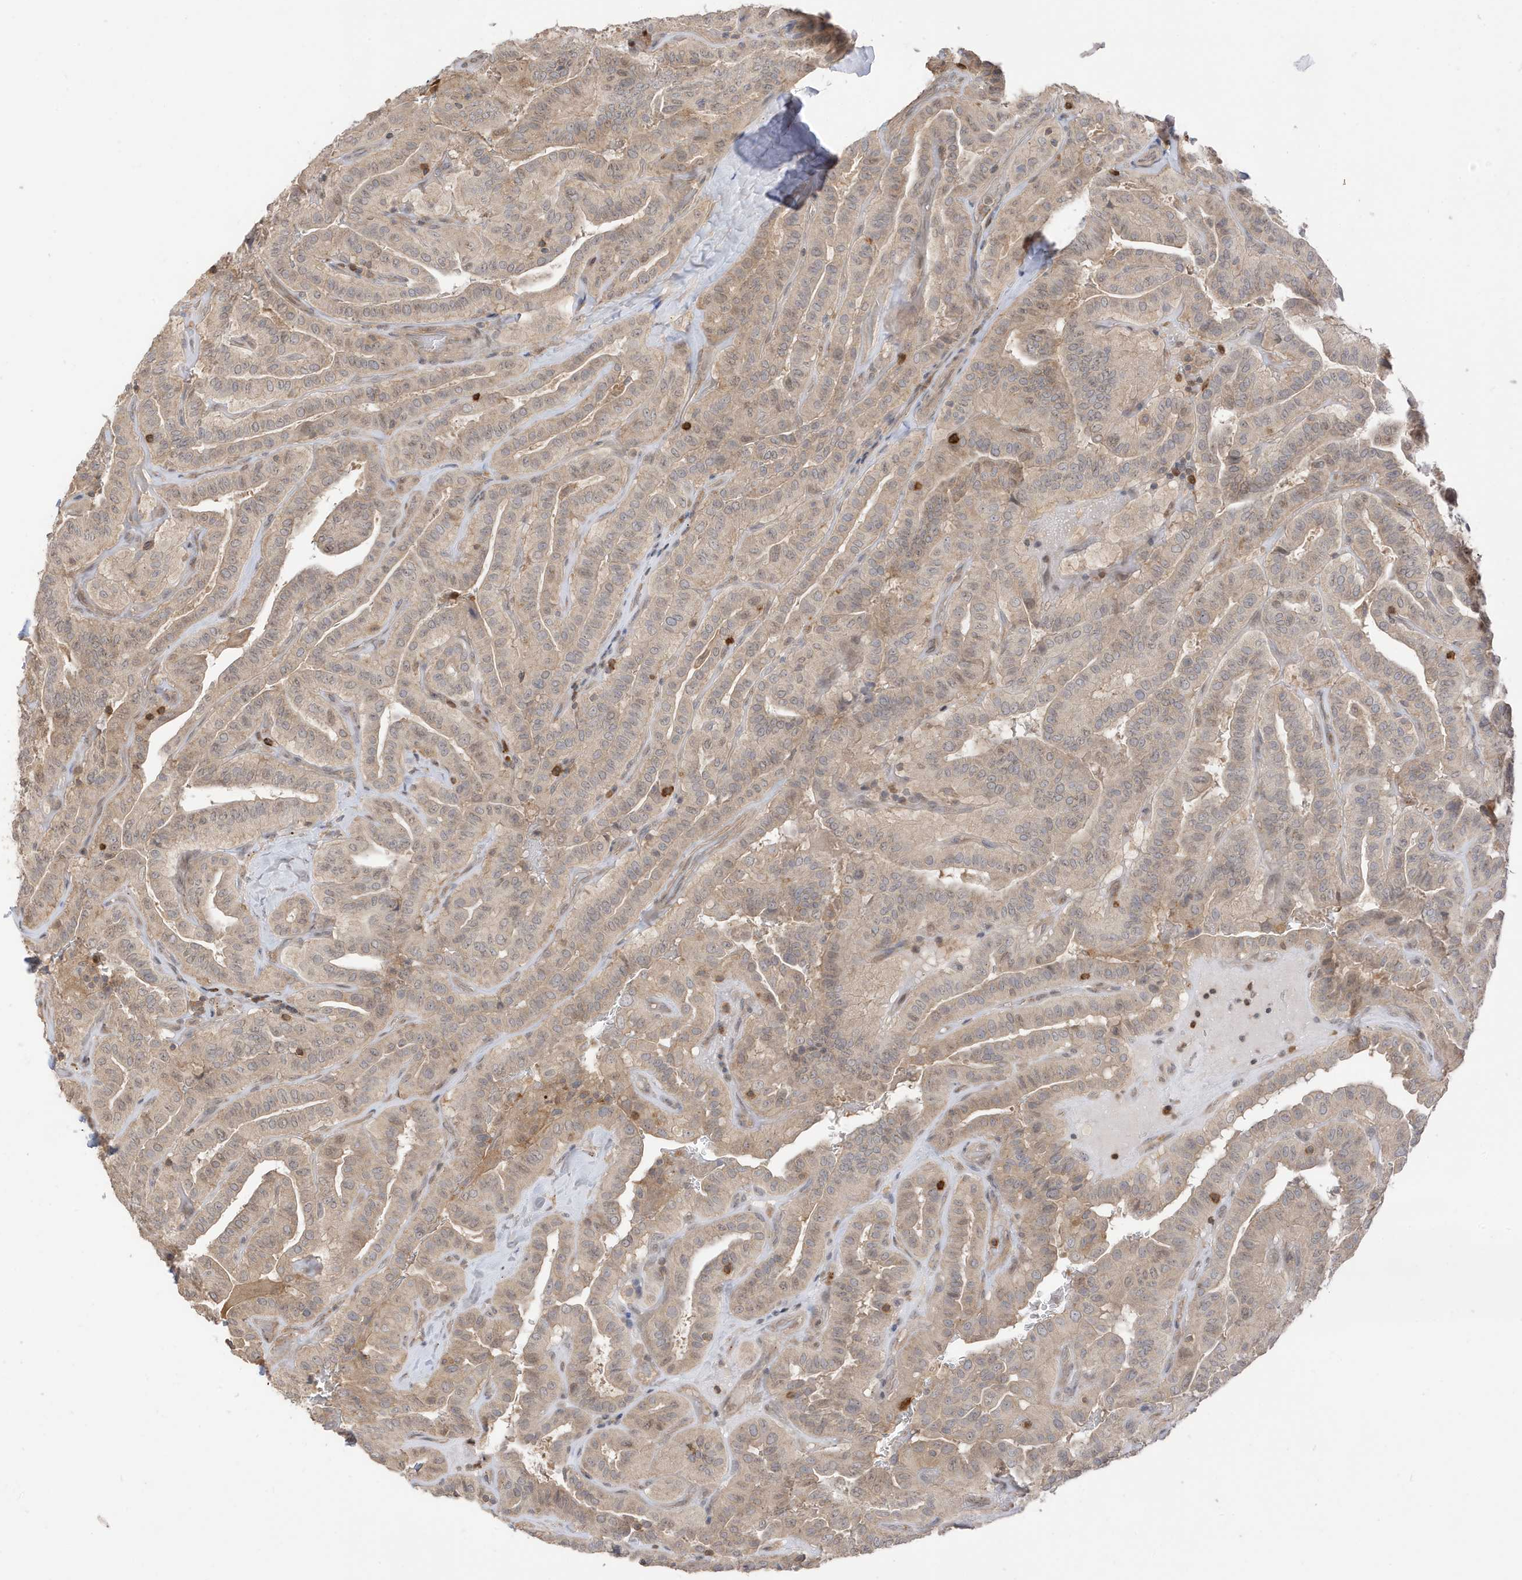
{"staining": {"intensity": "weak", "quantity": ">75%", "location": "cytoplasmic/membranous"}, "tissue": "thyroid cancer", "cell_type": "Tumor cells", "image_type": "cancer", "snomed": [{"axis": "morphology", "description": "Papillary adenocarcinoma, NOS"}, {"axis": "topography", "description": "Thyroid gland"}], "caption": "Thyroid papillary adenocarcinoma stained with a protein marker shows weak staining in tumor cells.", "gene": "TAB3", "patient": {"sex": "male", "age": 77}}